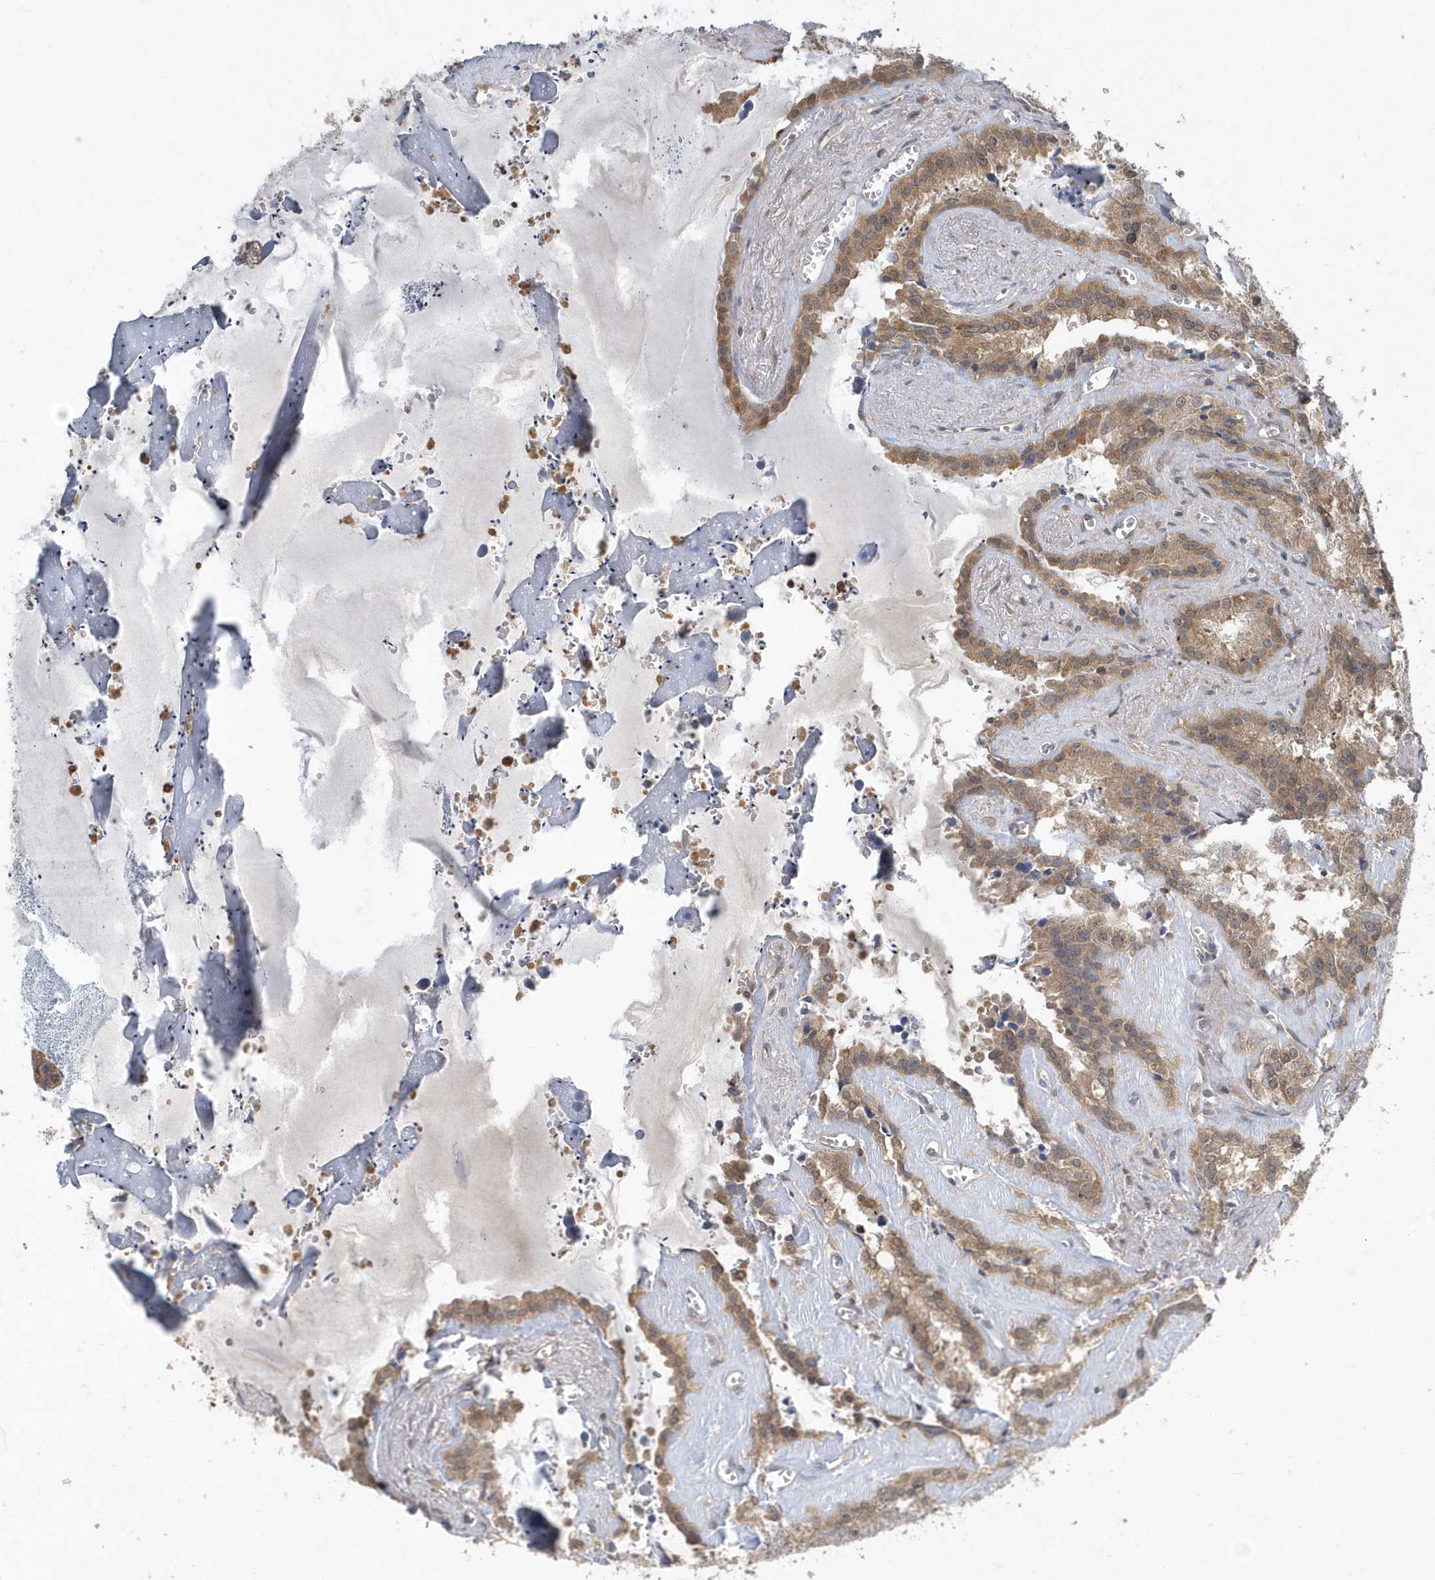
{"staining": {"intensity": "moderate", "quantity": ">75%", "location": "cytoplasmic/membranous"}, "tissue": "seminal vesicle", "cell_type": "Glandular cells", "image_type": "normal", "snomed": [{"axis": "morphology", "description": "Normal tissue, NOS"}, {"axis": "topography", "description": "Prostate"}, {"axis": "topography", "description": "Seminal veicle"}], "caption": "A brown stain labels moderate cytoplasmic/membranous expression of a protein in glandular cells of unremarkable seminal vesicle. (Brightfield microscopy of DAB IHC at high magnification).", "gene": "AKR7A2", "patient": {"sex": "male", "age": 59}}